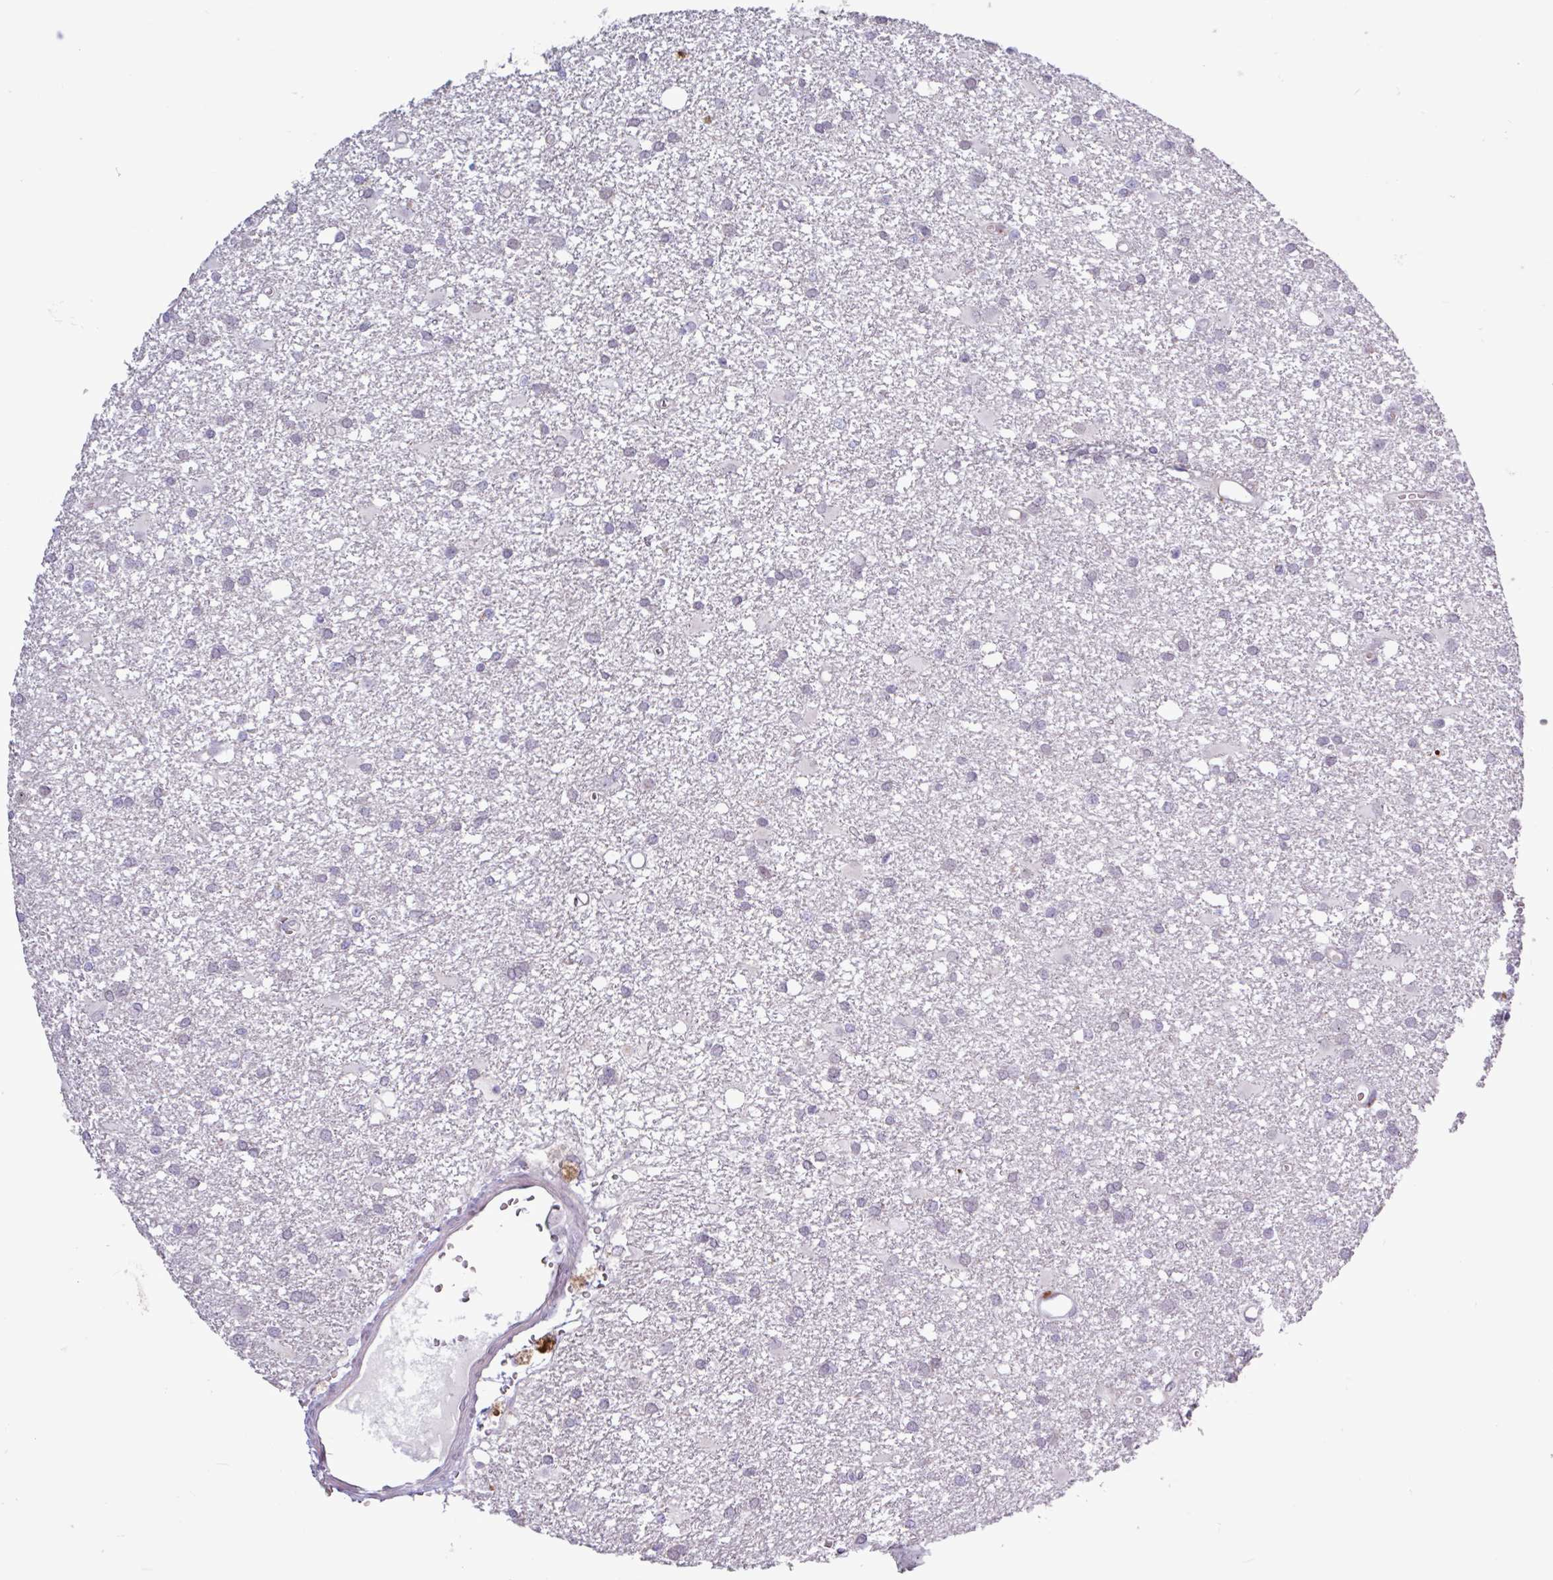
{"staining": {"intensity": "negative", "quantity": "none", "location": "none"}, "tissue": "glioma", "cell_type": "Tumor cells", "image_type": "cancer", "snomed": [{"axis": "morphology", "description": "Glioma, malignant, High grade"}, {"axis": "topography", "description": "Brain"}], "caption": "This photomicrograph is of glioma stained with immunohistochemistry to label a protein in brown with the nuclei are counter-stained blue. There is no positivity in tumor cells. Brightfield microscopy of immunohistochemistry (IHC) stained with DAB (3,3'-diaminobenzidine) (brown) and hematoxylin (blue), captured at high magnification.", "gene": "AMIGO2", "patient": {"sex": "male", "age": 48}}